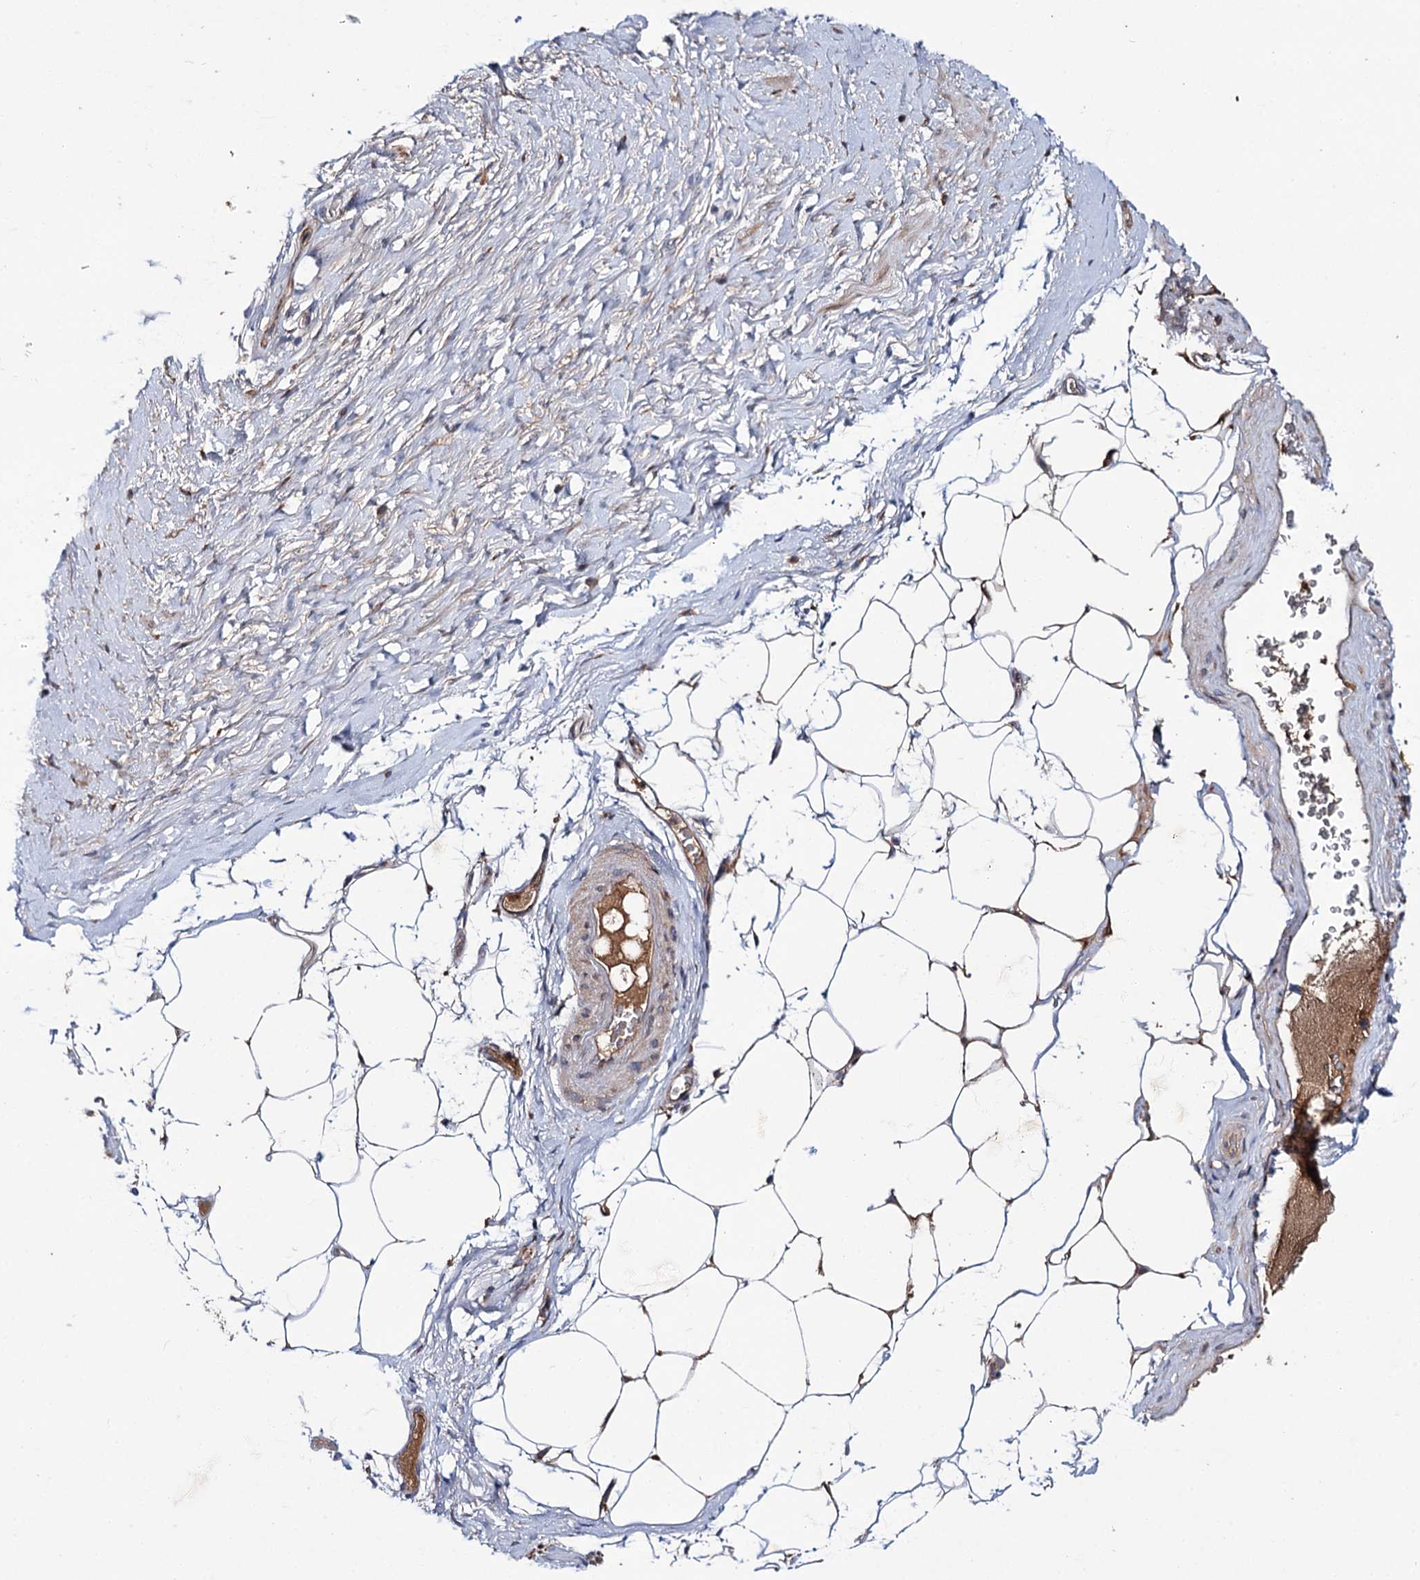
{"staining": {"intensity": "moderate", "quantity": ">75%", "location": "cytoplasmic/membranous"}, "tissue": "adipose tissue", "cell_type": "Adipocytes", "image_type": "normal", "snomed": [{"axis": "morphology", "description": "Normal tissue, NOS"}, {"axis": "morphology", "description": "Adenocarcinoma, Low grade"}, {"axis": "topography", "description": "Prostate"}, {"axis": "topography", "description": "Peripheral nerve tissue"}], "caption": "IHC histopathology image of normal adipose tissue: human adipose tissue stained using immunohistochemistry reveals medium levels of moderate protein expression localized specifically in the cytoplasmic/membranous of adipocytes, appearing as a cytoplasmic/membranous brown color.", "gene": "PTPN3", "patient": {"sex": "male", "age": 63}}